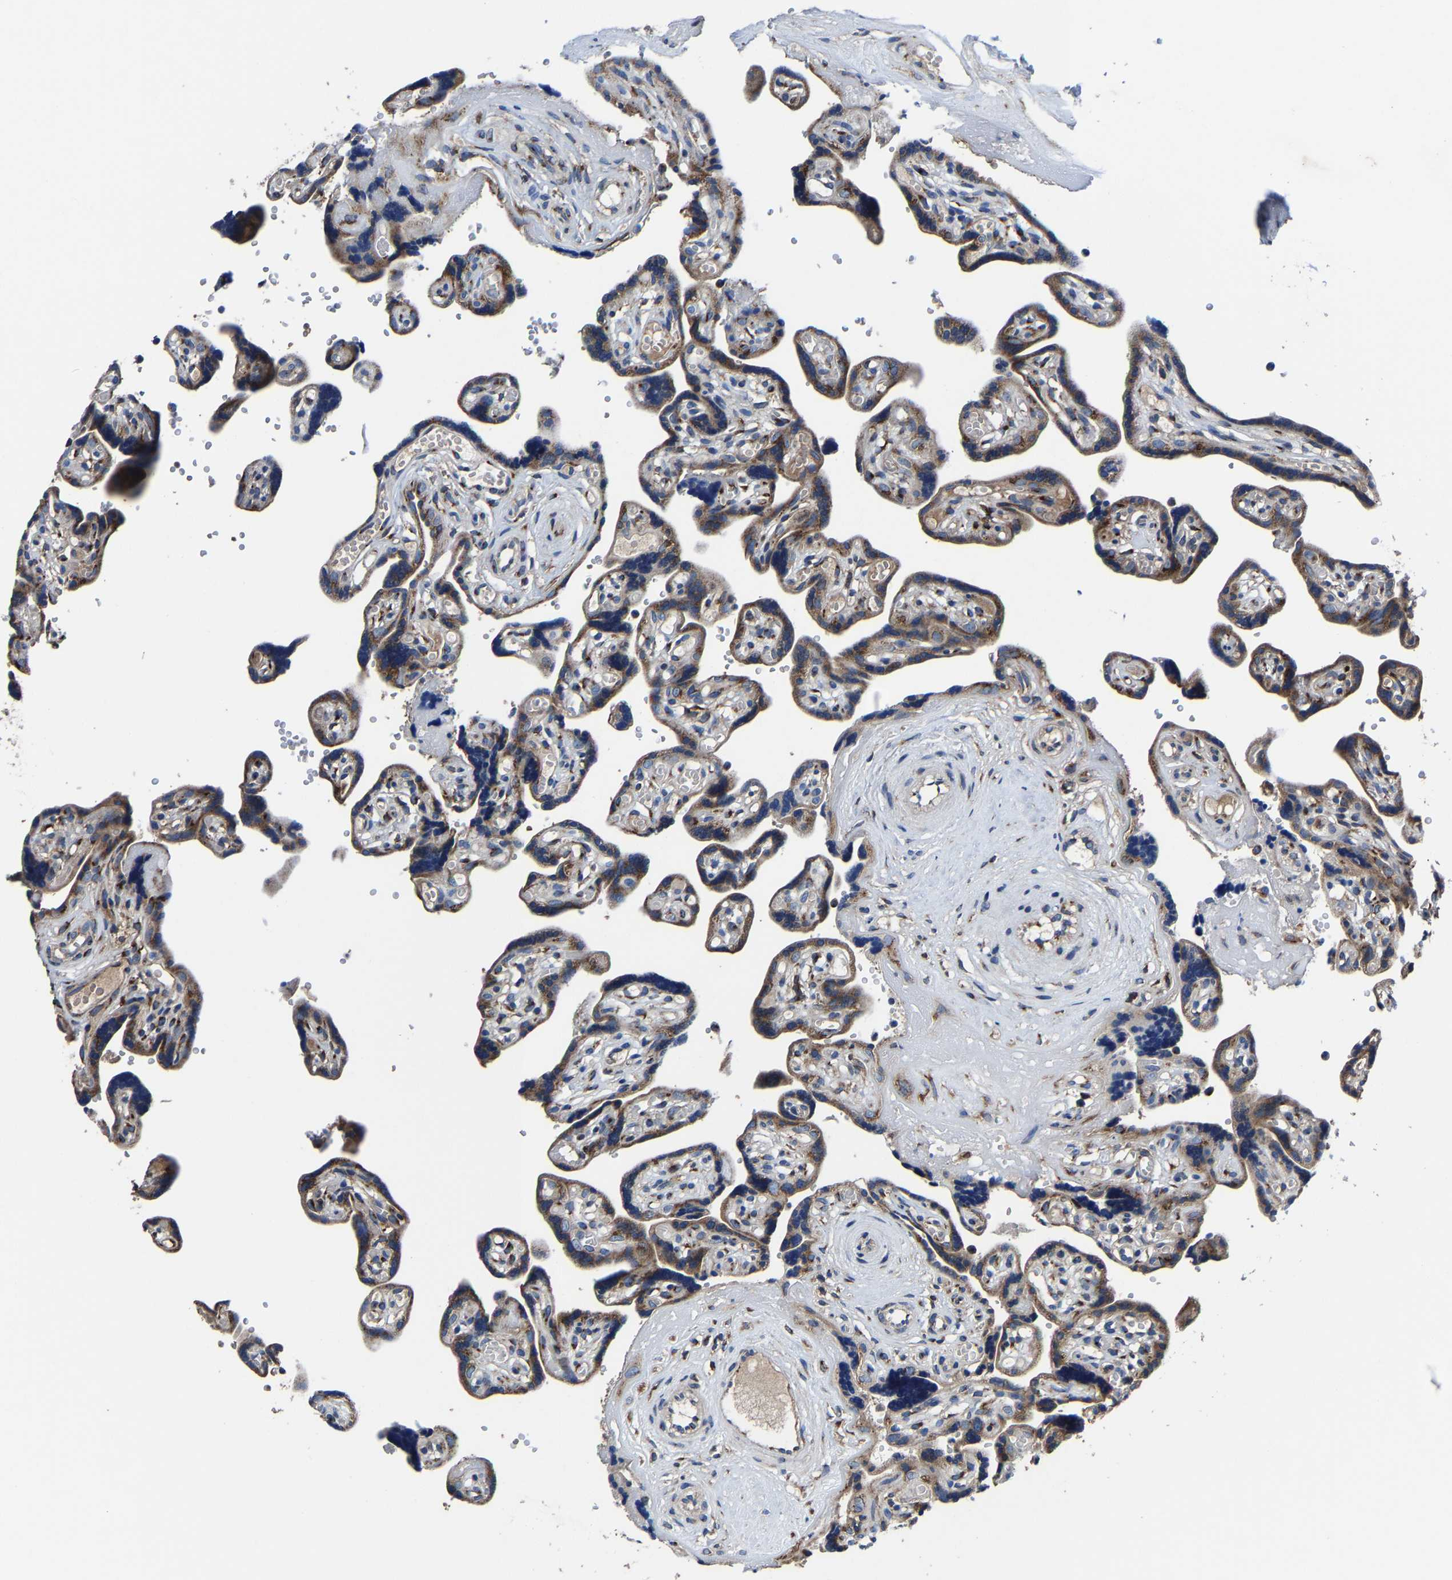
{"staining": {"intensity": "strong", "quantity": ">75%", "location": "cytoplasmic/membranous"}, "tissue": "placenta", "cell_type": "Decidual cells", "image_type": "normal", "snomed": [{"axis": "morphology", "description": "Normal tissue, NOS"}, {"axis": "topography", "description": "Placenta"}], "caption": "The immunohistochemical stain labels strong cytoplasmic/membranous staining in decidual cells of benign placenta. Nuclei are stained in blue.", "gene": "EBAG9", "patient": {"sex": "female", "age": 30}}